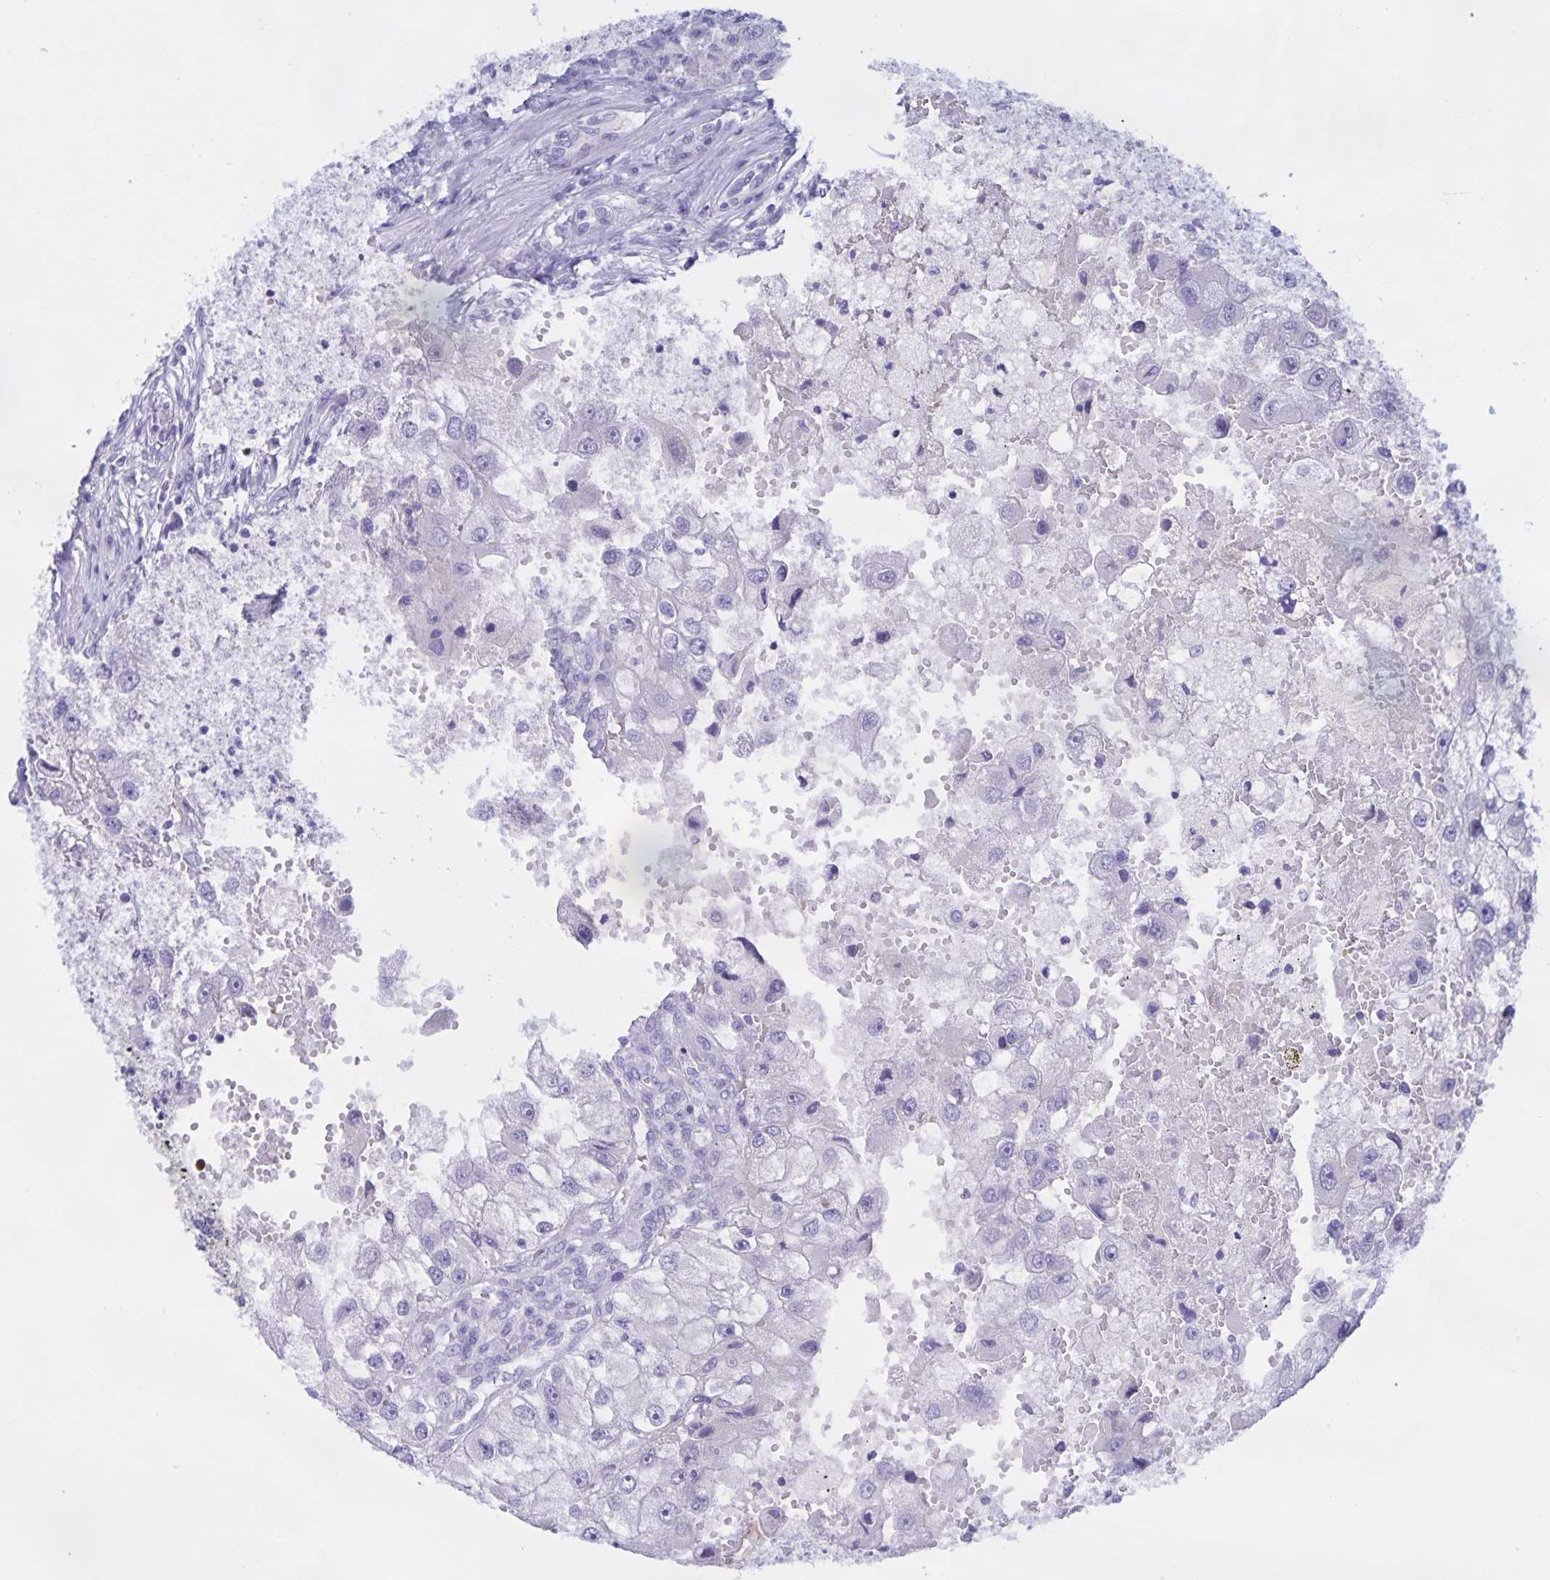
{"staining": {"intensity": "negative", "quantity": "none", "location": "none"}, "tissue": "renal cancer", "cell_type": "Tumor cells", "image_type": "cancer", "snomed": [{"axis": "morphology", "description": "Adenocarcinoma, NOS"}, {"axis": "topography", "description": "Kidney"}], "caption": "The micrograph displays no staining of tumor cells in renal adenocarcinoma.", "gene": "CATSPER4", "patient": {"sex": "male", "age": 63}}